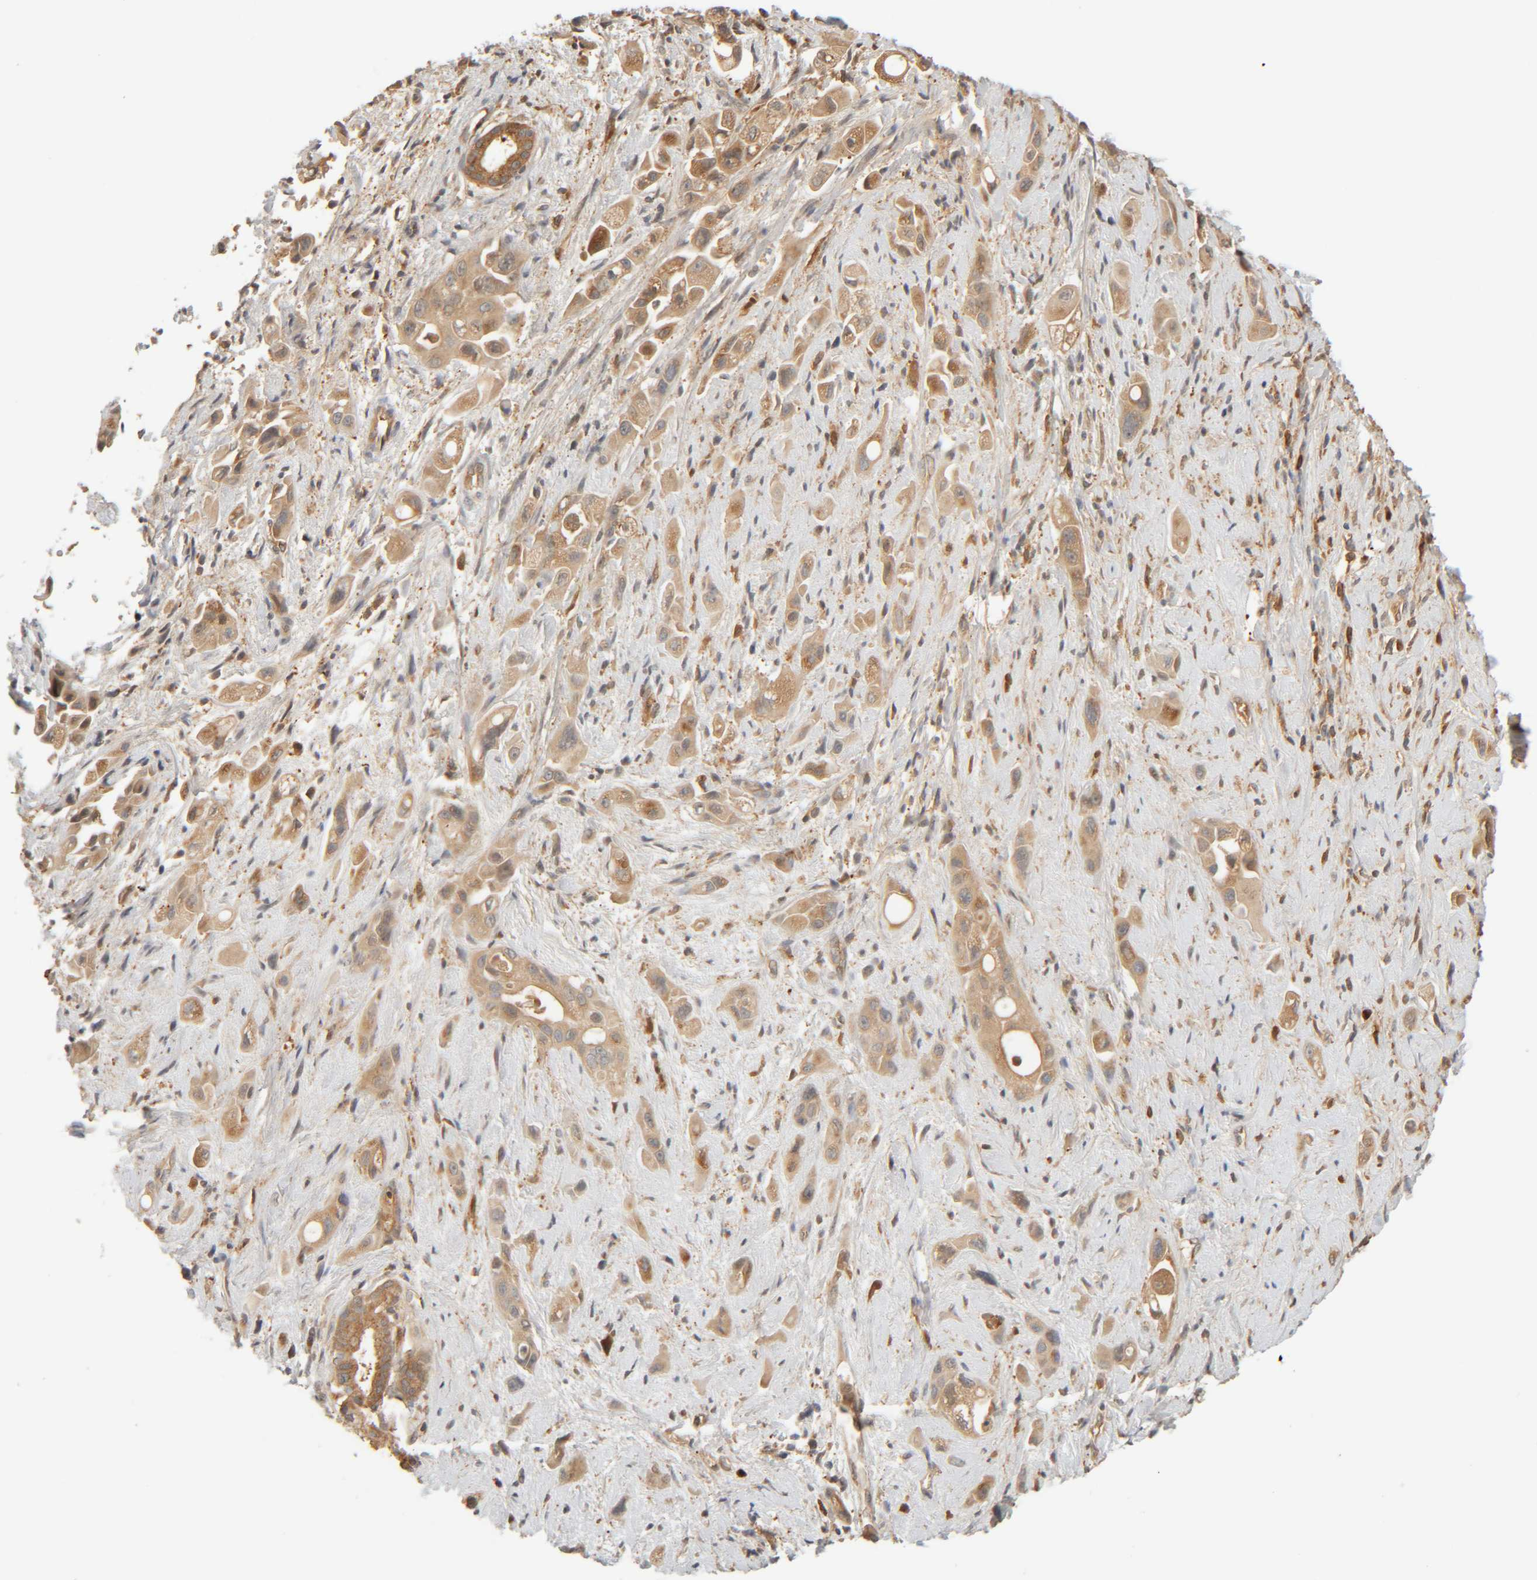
{"staining": {"intensity": "moderate", "quantity": ">75%", "location": "cytoplasmic/membranous"}, "tissue": "pancreatic cancer", "cell_type": "Tumor cells", "image_type": "cancer", "snomed": [{"axis": "morphology", "description": "Adenocarcinoma, NOS"}, {"axis": "topography", "description": "Pancreas"}], "caption": "The histopathology image demonstrates a brown stain indicating the presence of a protein in the cytoplasmic/membranous of tumor cells in pancreatic cancer. (brown staining indicates protein expression, while blue staining denotes nuclei).", "gene": "TMEM192", "patient": {"sex": "female", "age": 66}}